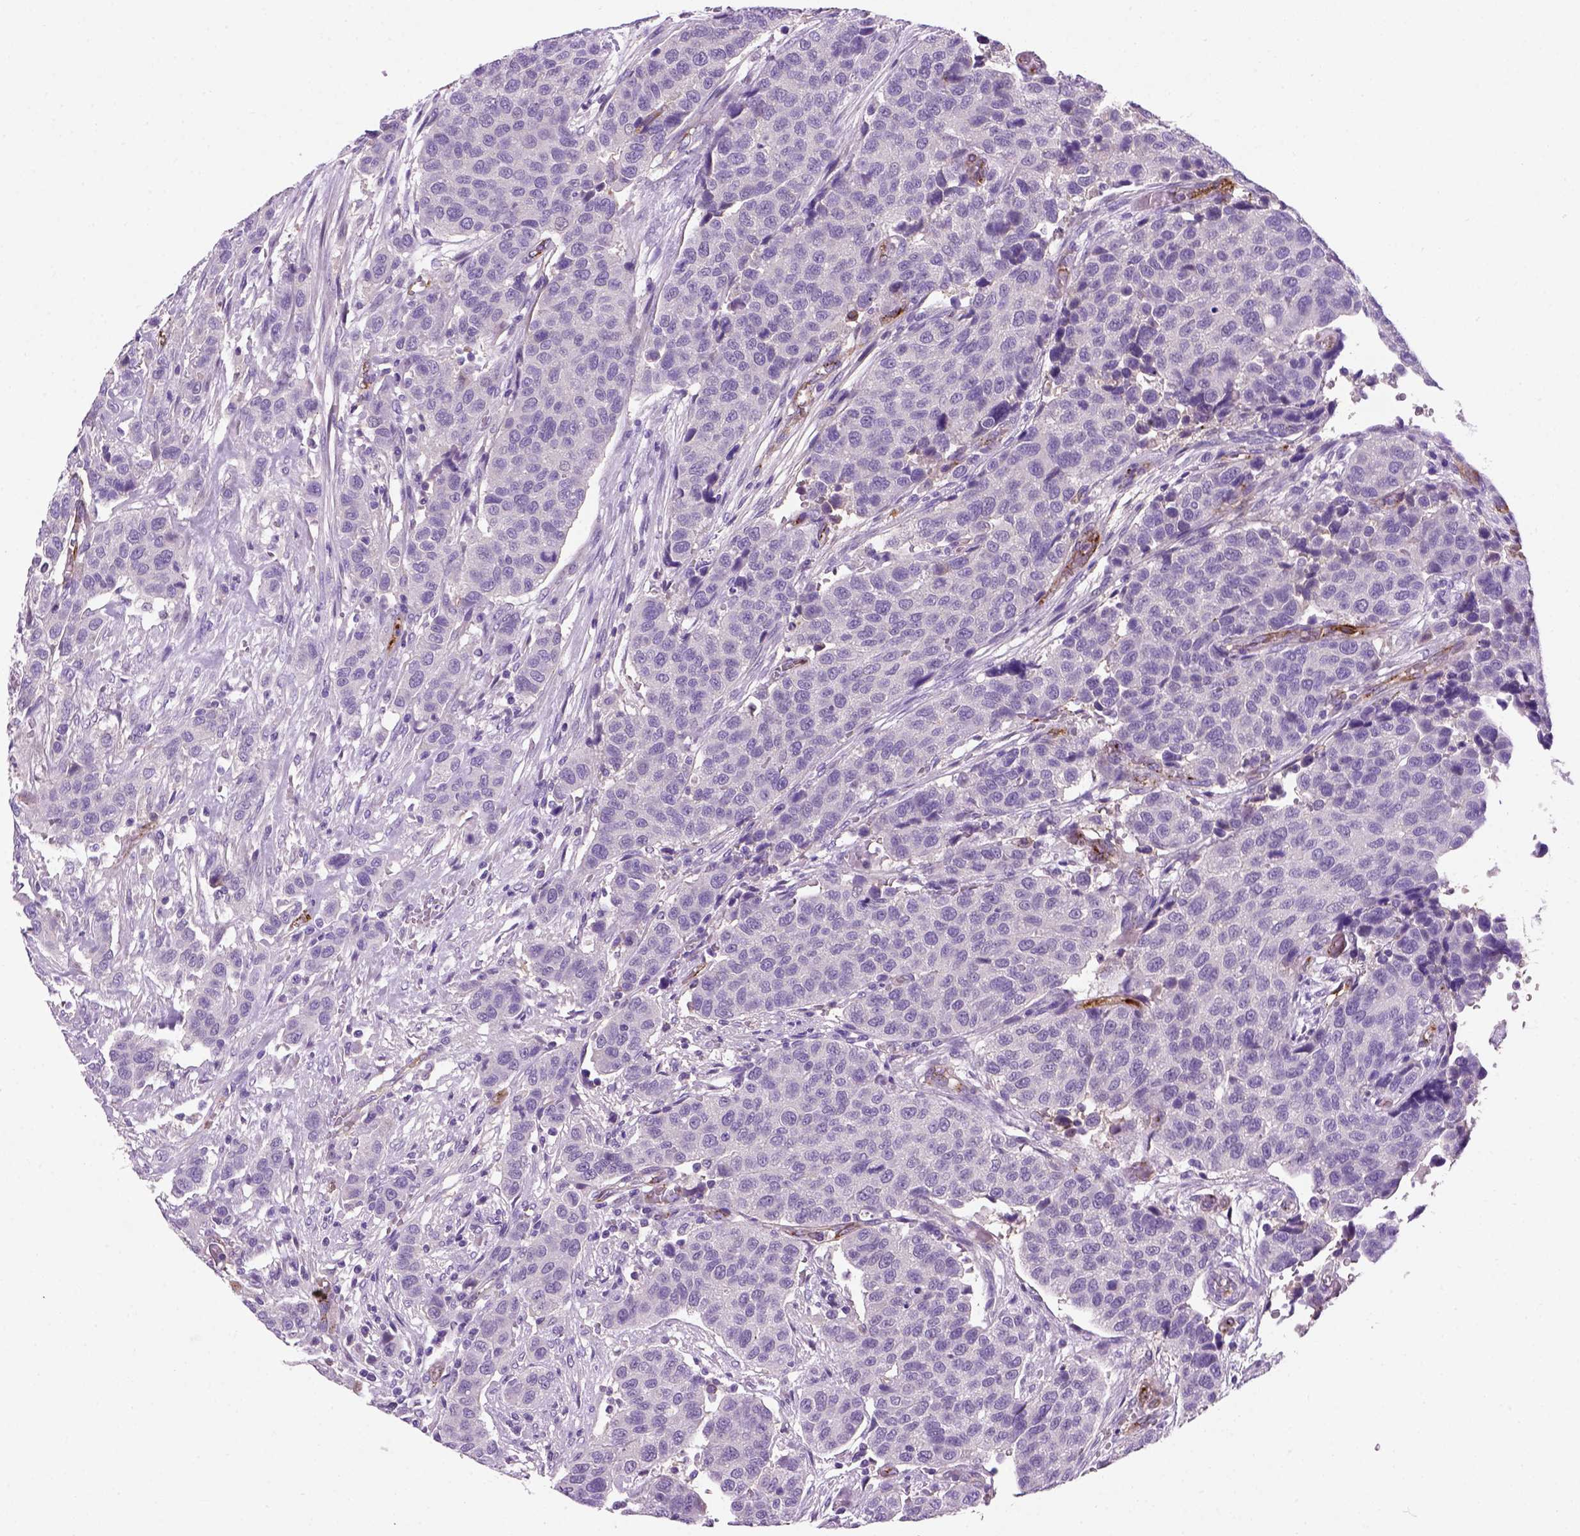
{"staining": {"intensity": "negative", "quantity": "none", "location": "none"}, "tissue": "urothelial cancer", "cell_type": "Tumor cells", "image_type": "cancer", "snomed": [{"axis": "morphology", "description": "Urothelial carcinoma, High grade"}, {"axis": "topography", "description": "Urinary bladder"}], "caption": "Tumor cells show no significant protein staining in urothelial carcinoma (high-grade).", "gene": "VWF", "patient": {"sex": "female", "age": 58}}